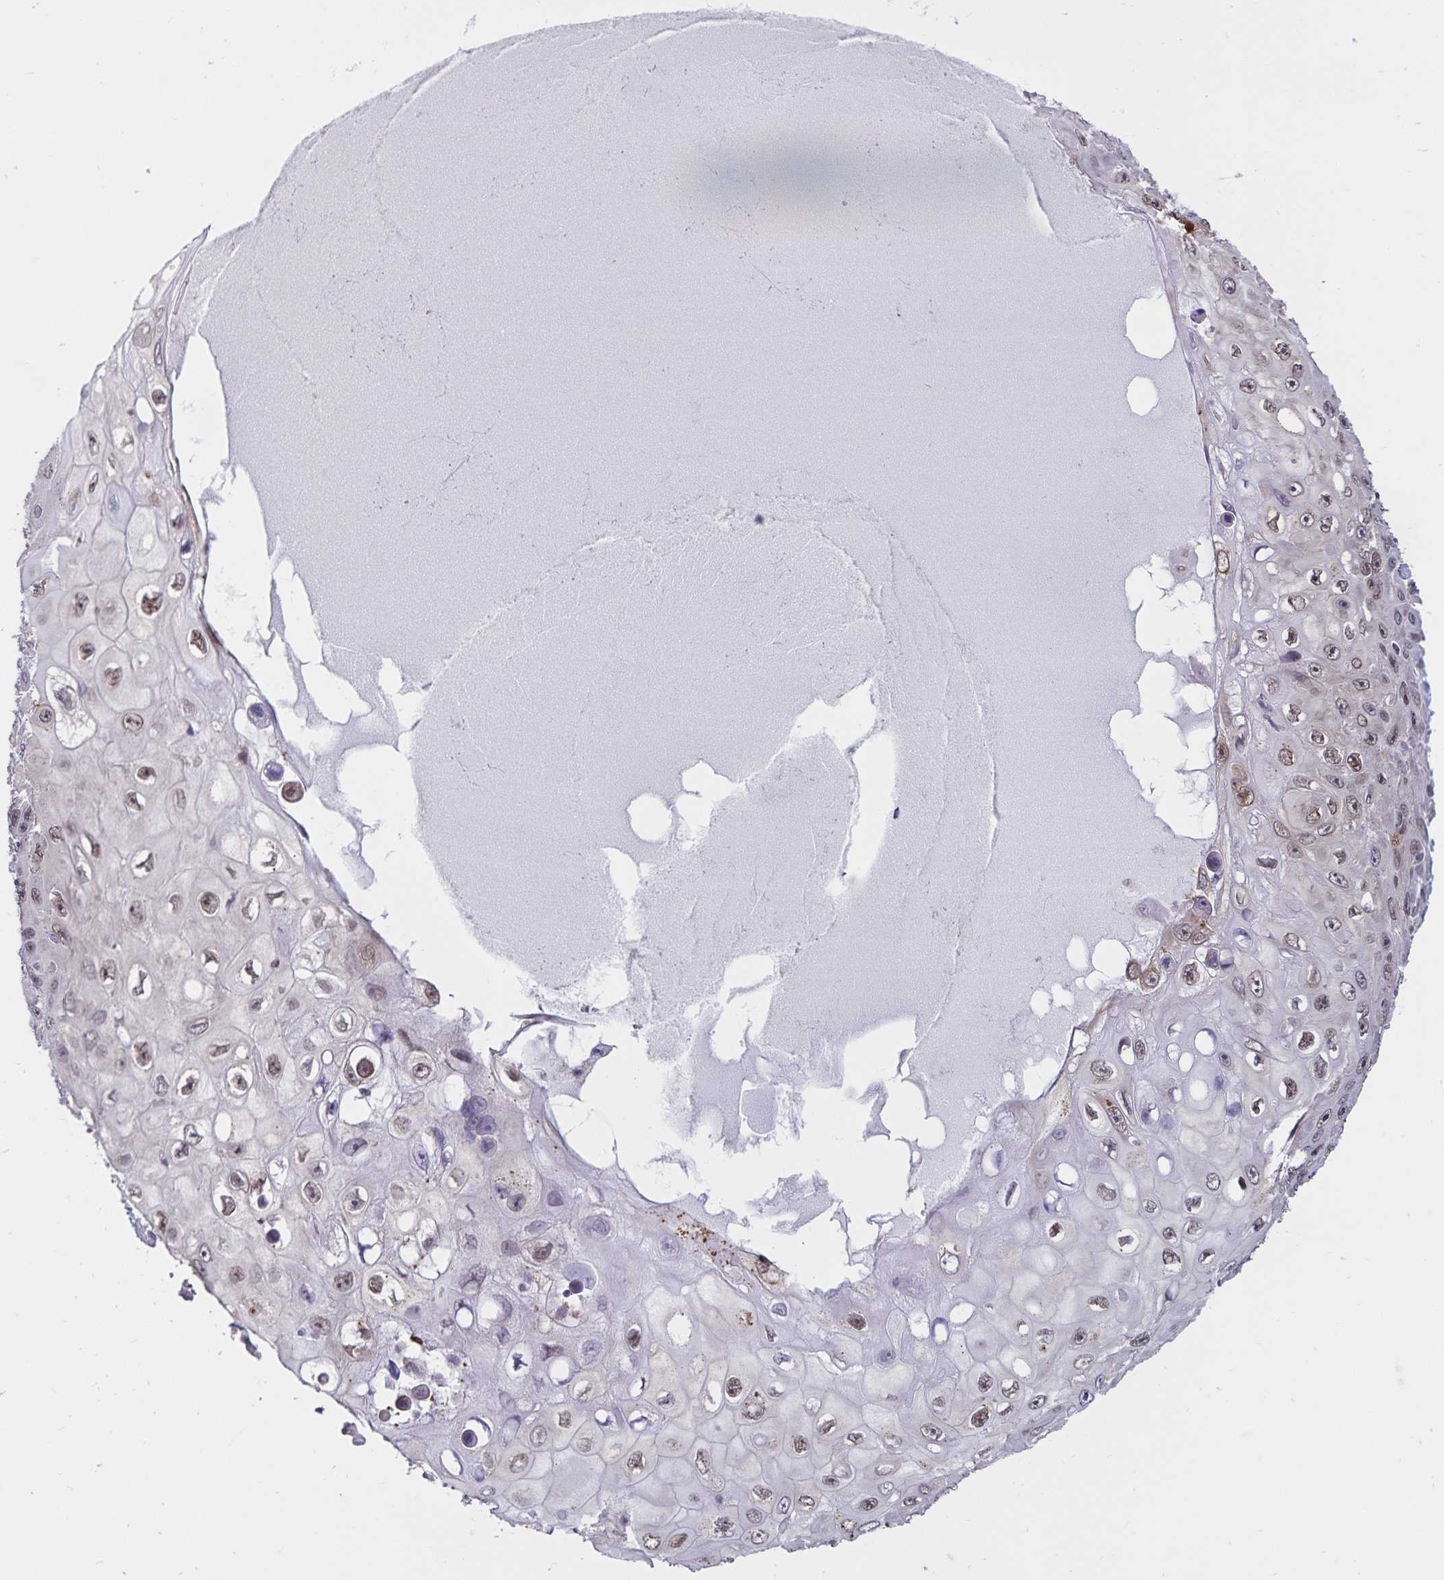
{"staining": {"intensity": "moderate", "quantity": "25%-75%", "location": "nuclear"}, "tissue": "skin cancer", "cell_type": "Tumor cells", "image_type": "cancer", "snomed": [{"axis": "morphology", "description": "Squamous cell carcinoma, NOS"}, {"axis": "topography", "description": "Skin"}], "caption": "Human squamous cell carcinoma (skin) stained with a protein marker exhibits moderate staining in tumor cells.", "gene": "ATP2A2", "patient": {"sex": "male", "age": 82}}